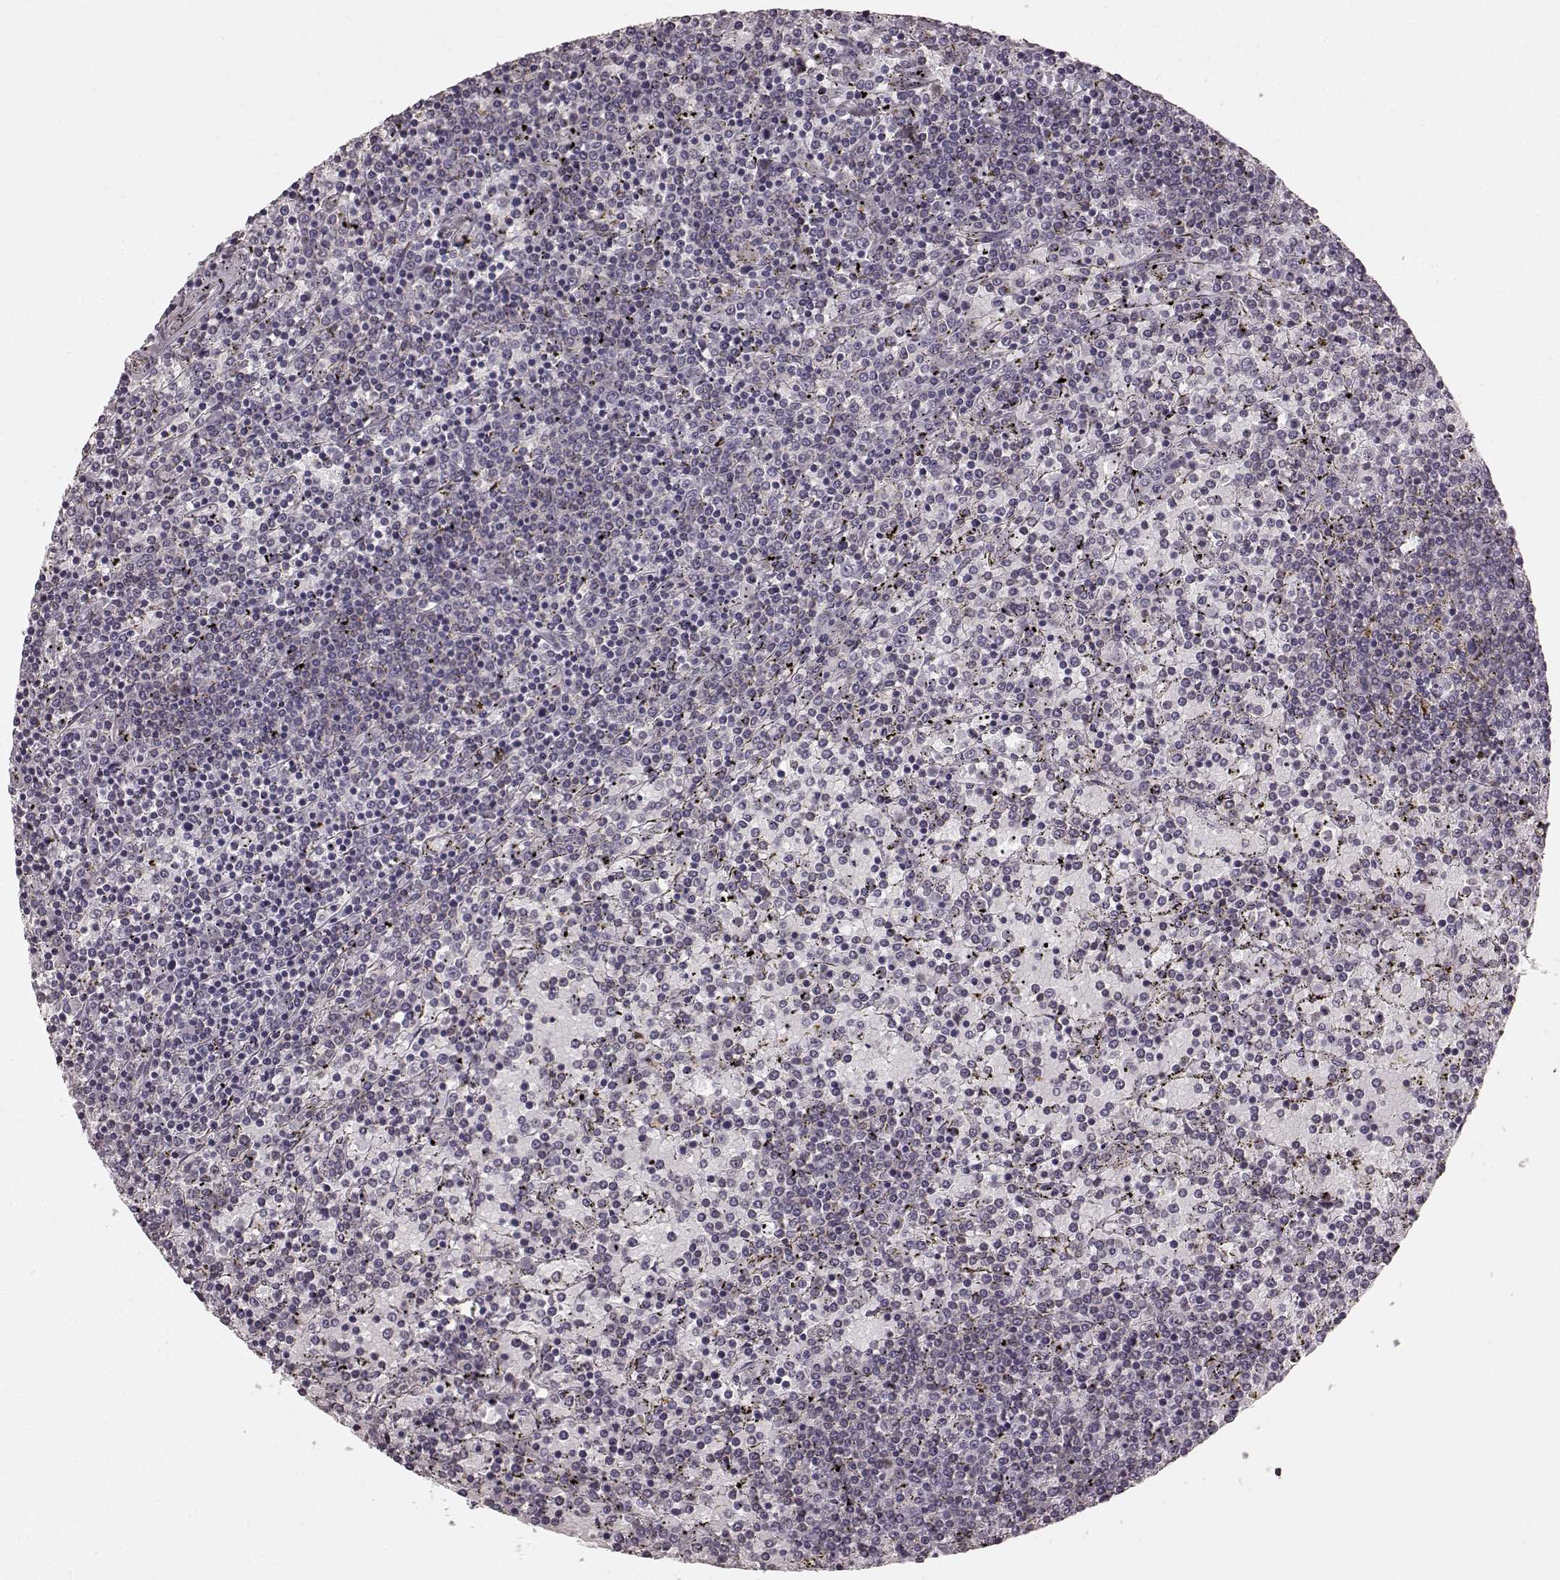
{"staining": {"intensity": "negative", "quantity": "none", "location": "none"}, "tissue": "lymphoma", "cell_type": "Tumor cells", "image_type": "cancer", "snomed": [{"axis": "morphology", "description": "Malignant lymphoma, non-Hodgkin's type, Low grade"}, {"axis": "topography", "description": "Spleen"}], "caption": "This is an immunohistochemistry (IHC) micrograph of human lymphoma. There is no positivity in tumor cells.", "gene": "PRKCE", "patient": {"sex": "female", "age": 77}}